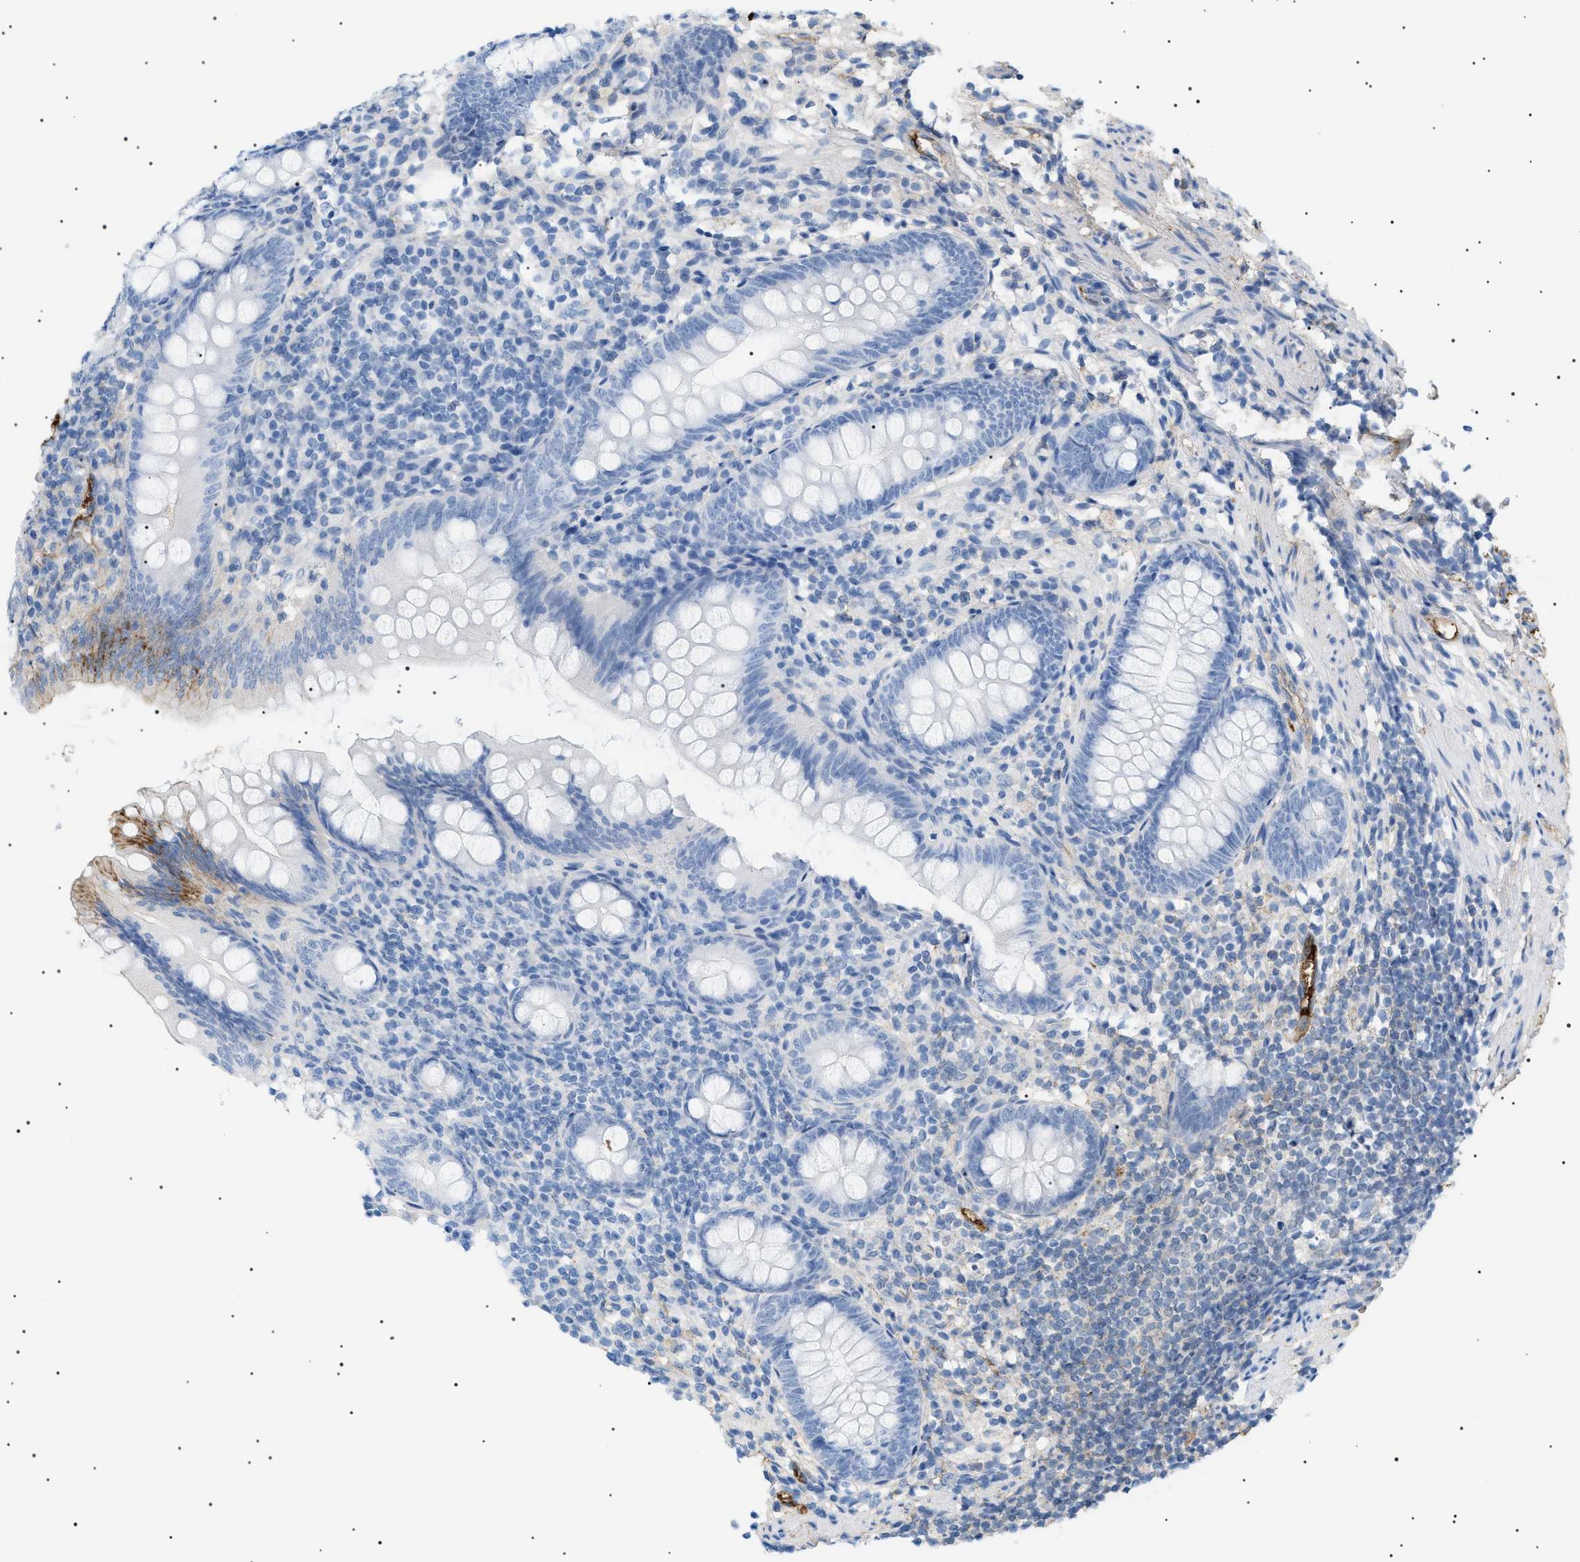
{"staining": {"intensity": "negative", "quantity": "none", "location": "none"}, "tissue": "appendix", "cell_type": "Glandular cells", "image_type": "normal", "snomed": [{"axis": "morphology", "description": "Normal tissue, NOS"}, {"axis": "topography", "description": "Appendix"}], "caption": "A high-resolution photomicrograph shows IHC staining of unremarkable appendix, which shows no significant positivity in glandular cells. The staining is performed using DAB brown chromogen with nuclei counter-stained in using hematoxylin.", "gene": "LPA", "patient": {"sex": "female", "age": 77}}